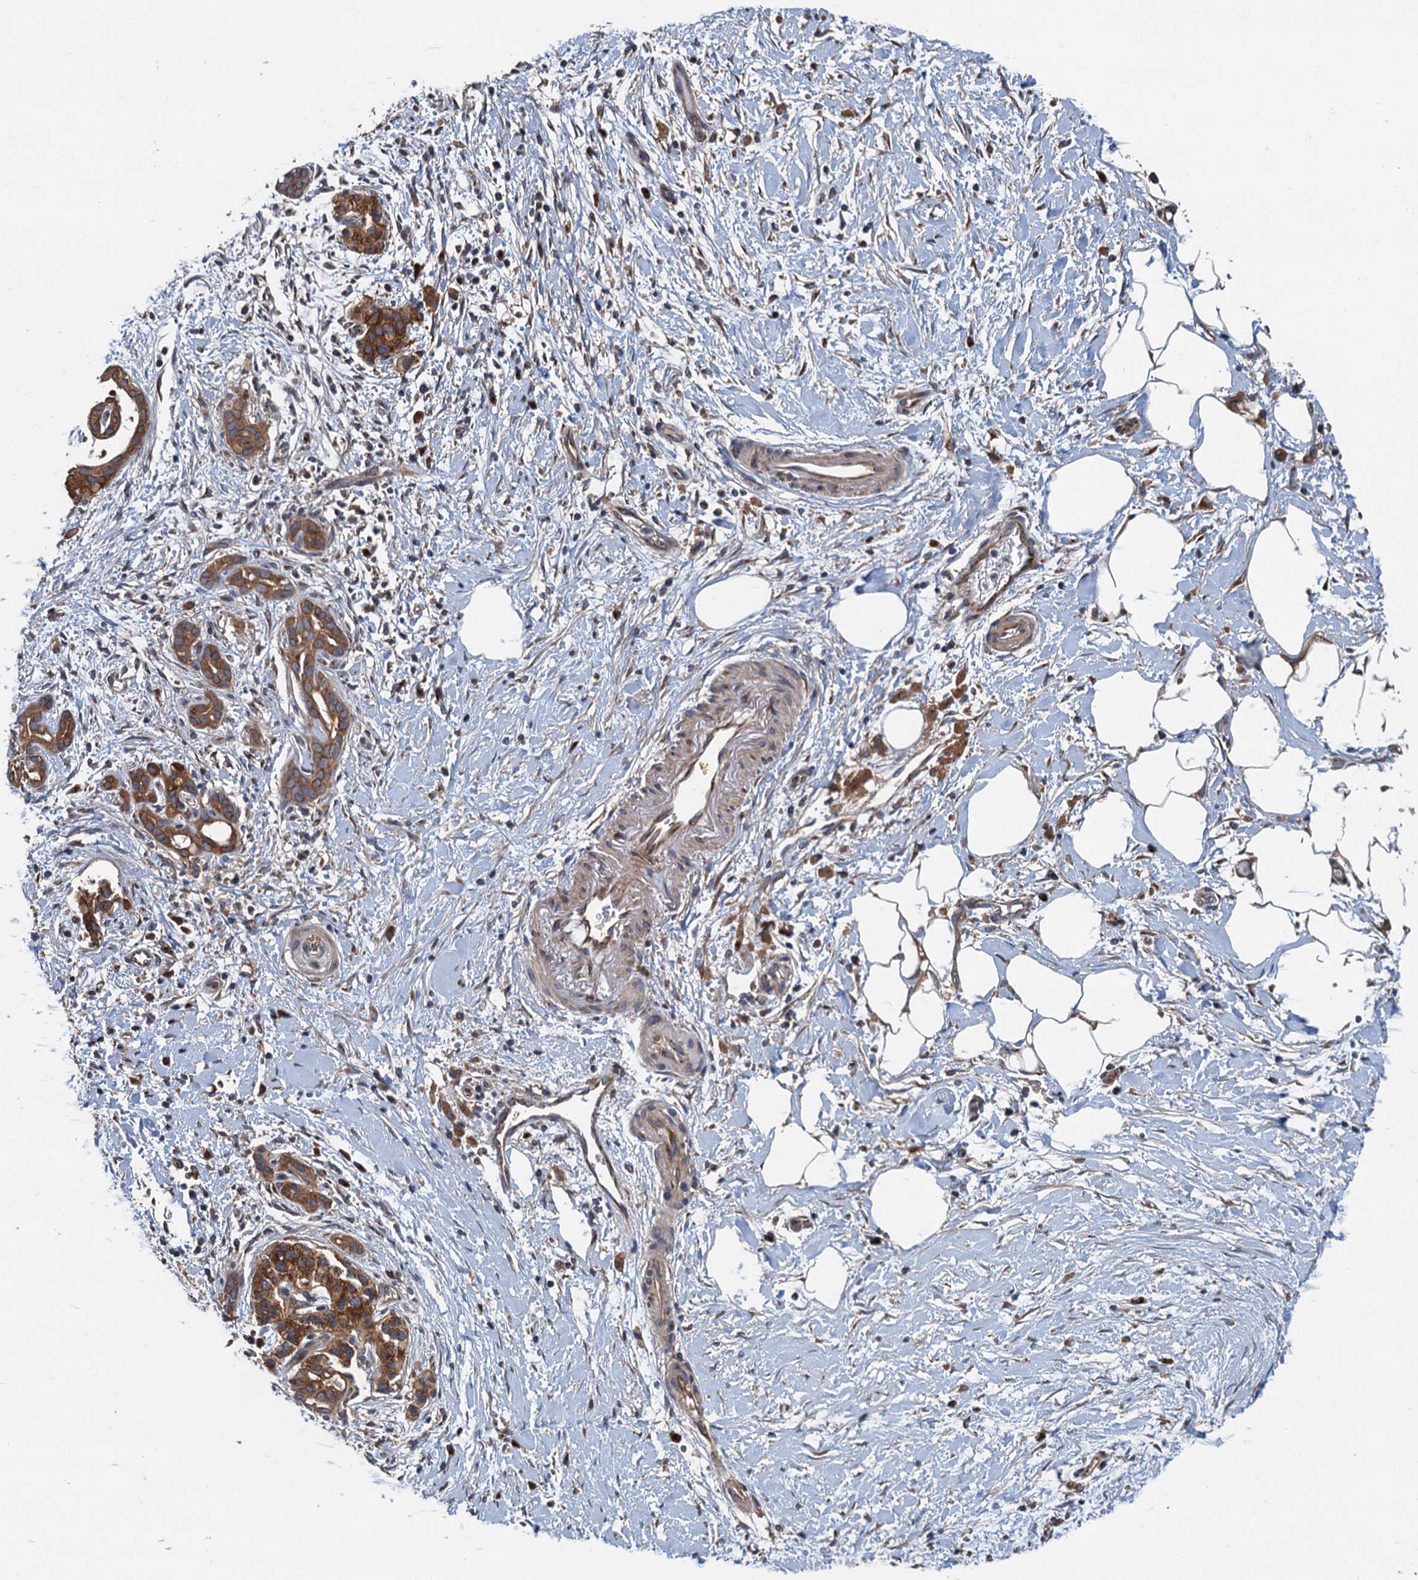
{"staining": {"intensity": "moderate", "quantity": ">75%", "location": "cytoplasmic/membranous"}, "tissue": "pancreatic cancer", "cell_type": "Tumor cells", "image_type": "cancer", "snomed": [{"axis": "morphology", "description": "Adenocarcinoma, NOS"}, {"axis": "topography", "description": "Pancreas"}], "caption": "This is an image of immunohistochemistry (IHC) staining of pancreatic adenocarcinoma, which shows moderate staining in the cytoplasmic/membranous of tumor cells.", "gene": "COG3", "patient": {"sex": "male", "age": 58}}